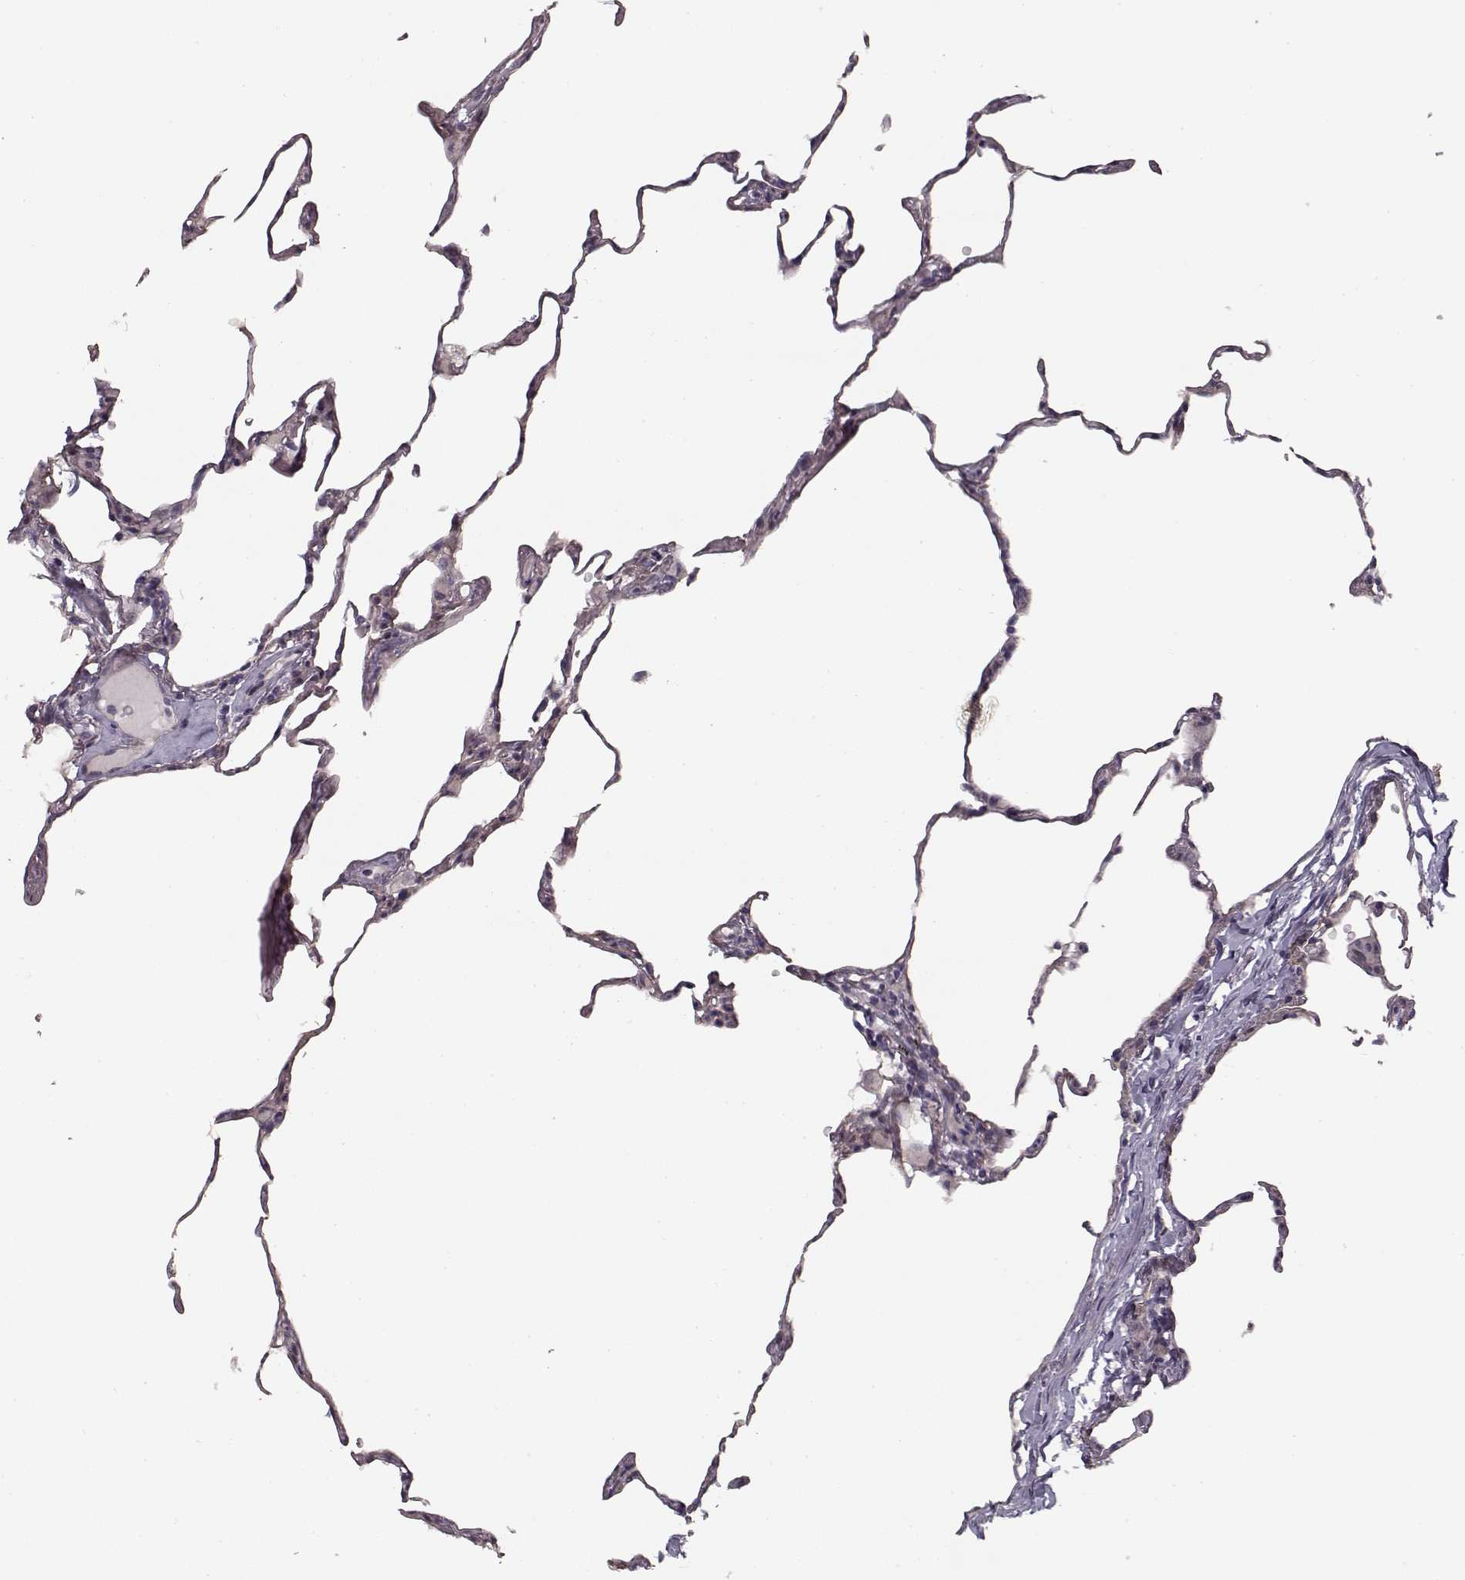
{"staining": {"intensity": "negative", "quantity": "none", "location": "none"}, "tissue": "lung", "cell_type": "Alveolar cells", "image_type": "normal", "snomed": [{"axis": "morphology", "description": "Normal tissue, NOS"}, {"axis": "topography", "description": "Lung"}], "caption": "IHC photomicrograph of unremarkable human lung stained for a protein (brown), which demonstrates no expression in alveolar cells.", "gene": "LAMB2", "patient": {"sex": "female", "age": 57}}